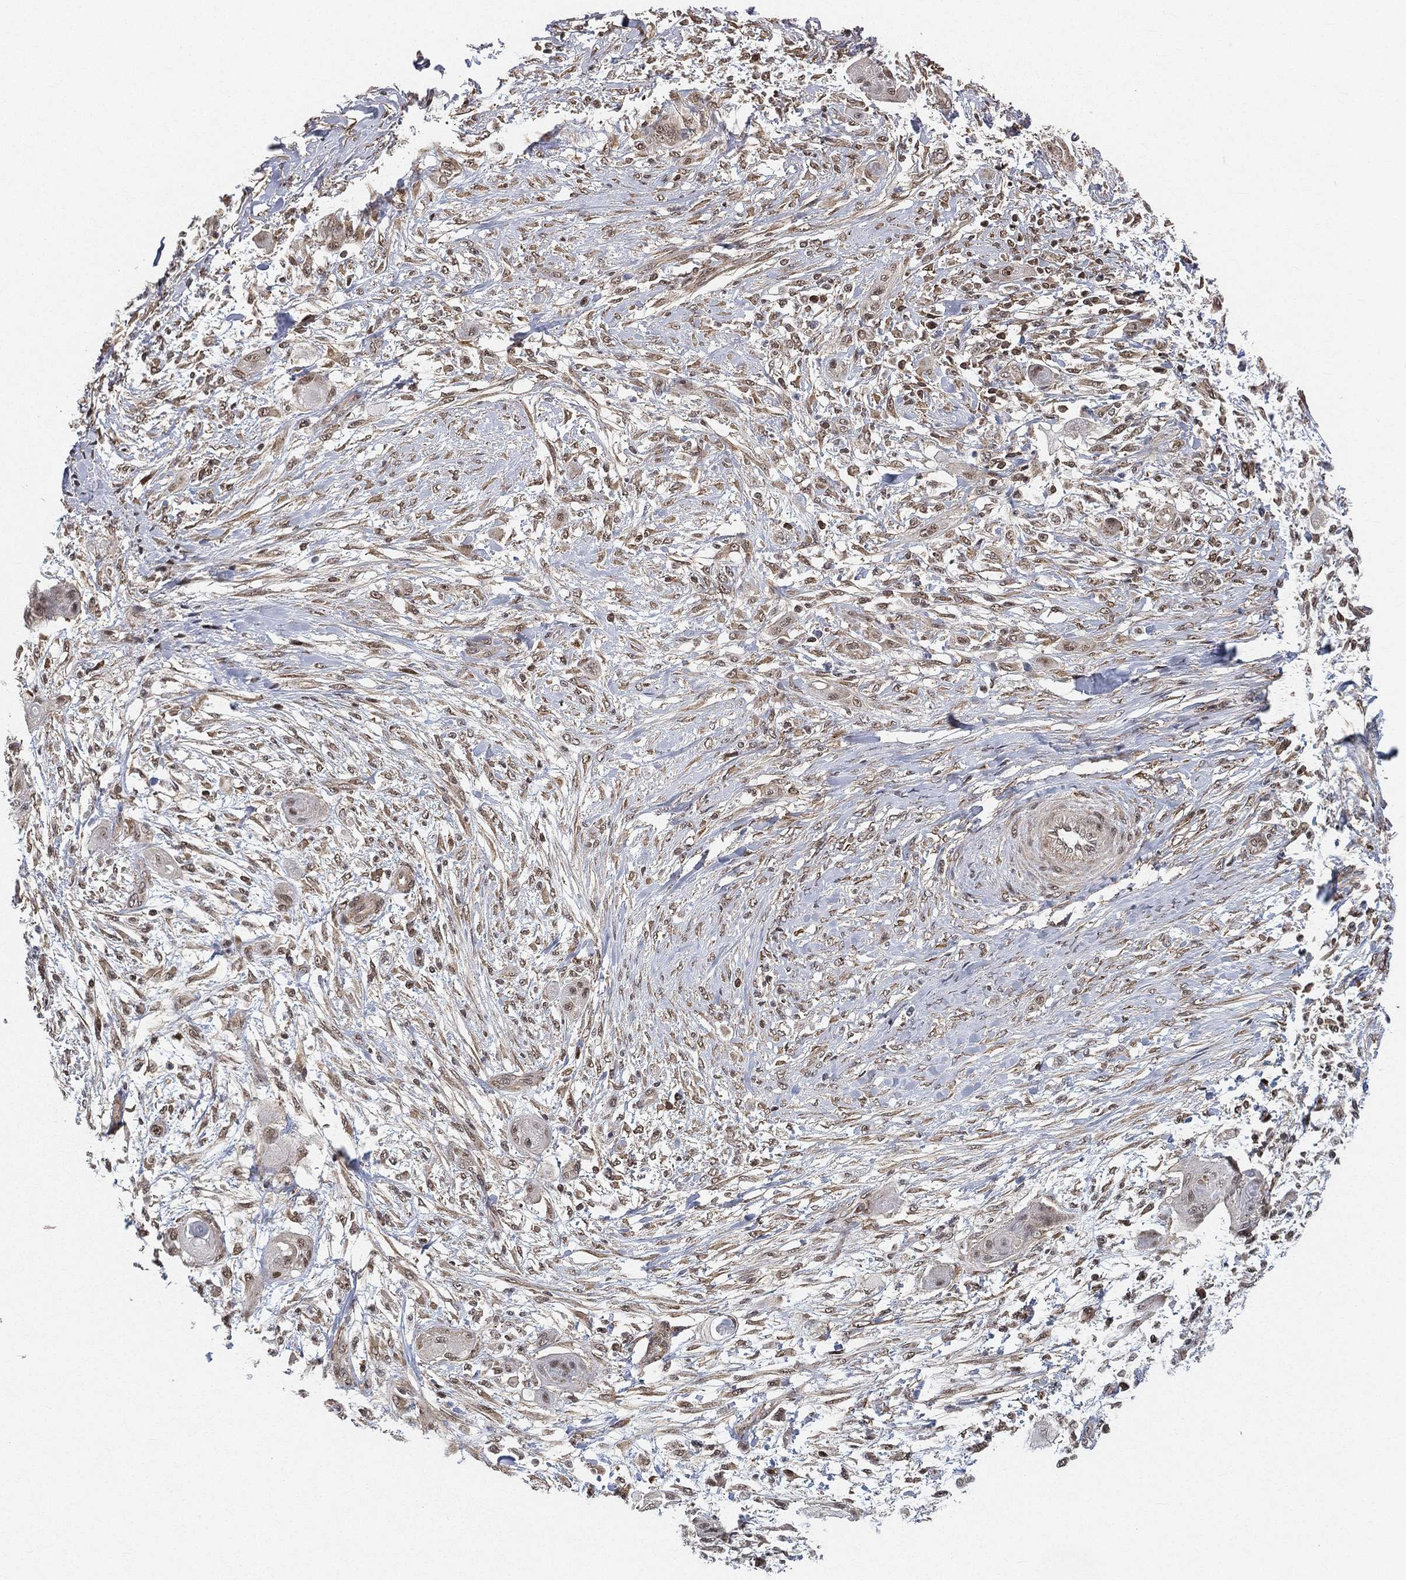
{"staining": {"intensity": "moderate", "quantity": "25%-75%", "location": "nuclear"}, "tissue": "skin cancer", "cell_type": "Tumor cells", "image_type": "cancer", "snomed": [{"axis": "morphology", "description": "Squamous cell carcinoma, NOS"}, {"axis": "topography", "description": "Skin"}], "caption": "Immunohistochemical staining of skin squamous cell carcinoma shows medium levels of moderate nuclear positivity in approximately 25%-75% of tumor cells.", "gene": "RSRC2", "patient": {"sex": "male", "age": 62}}